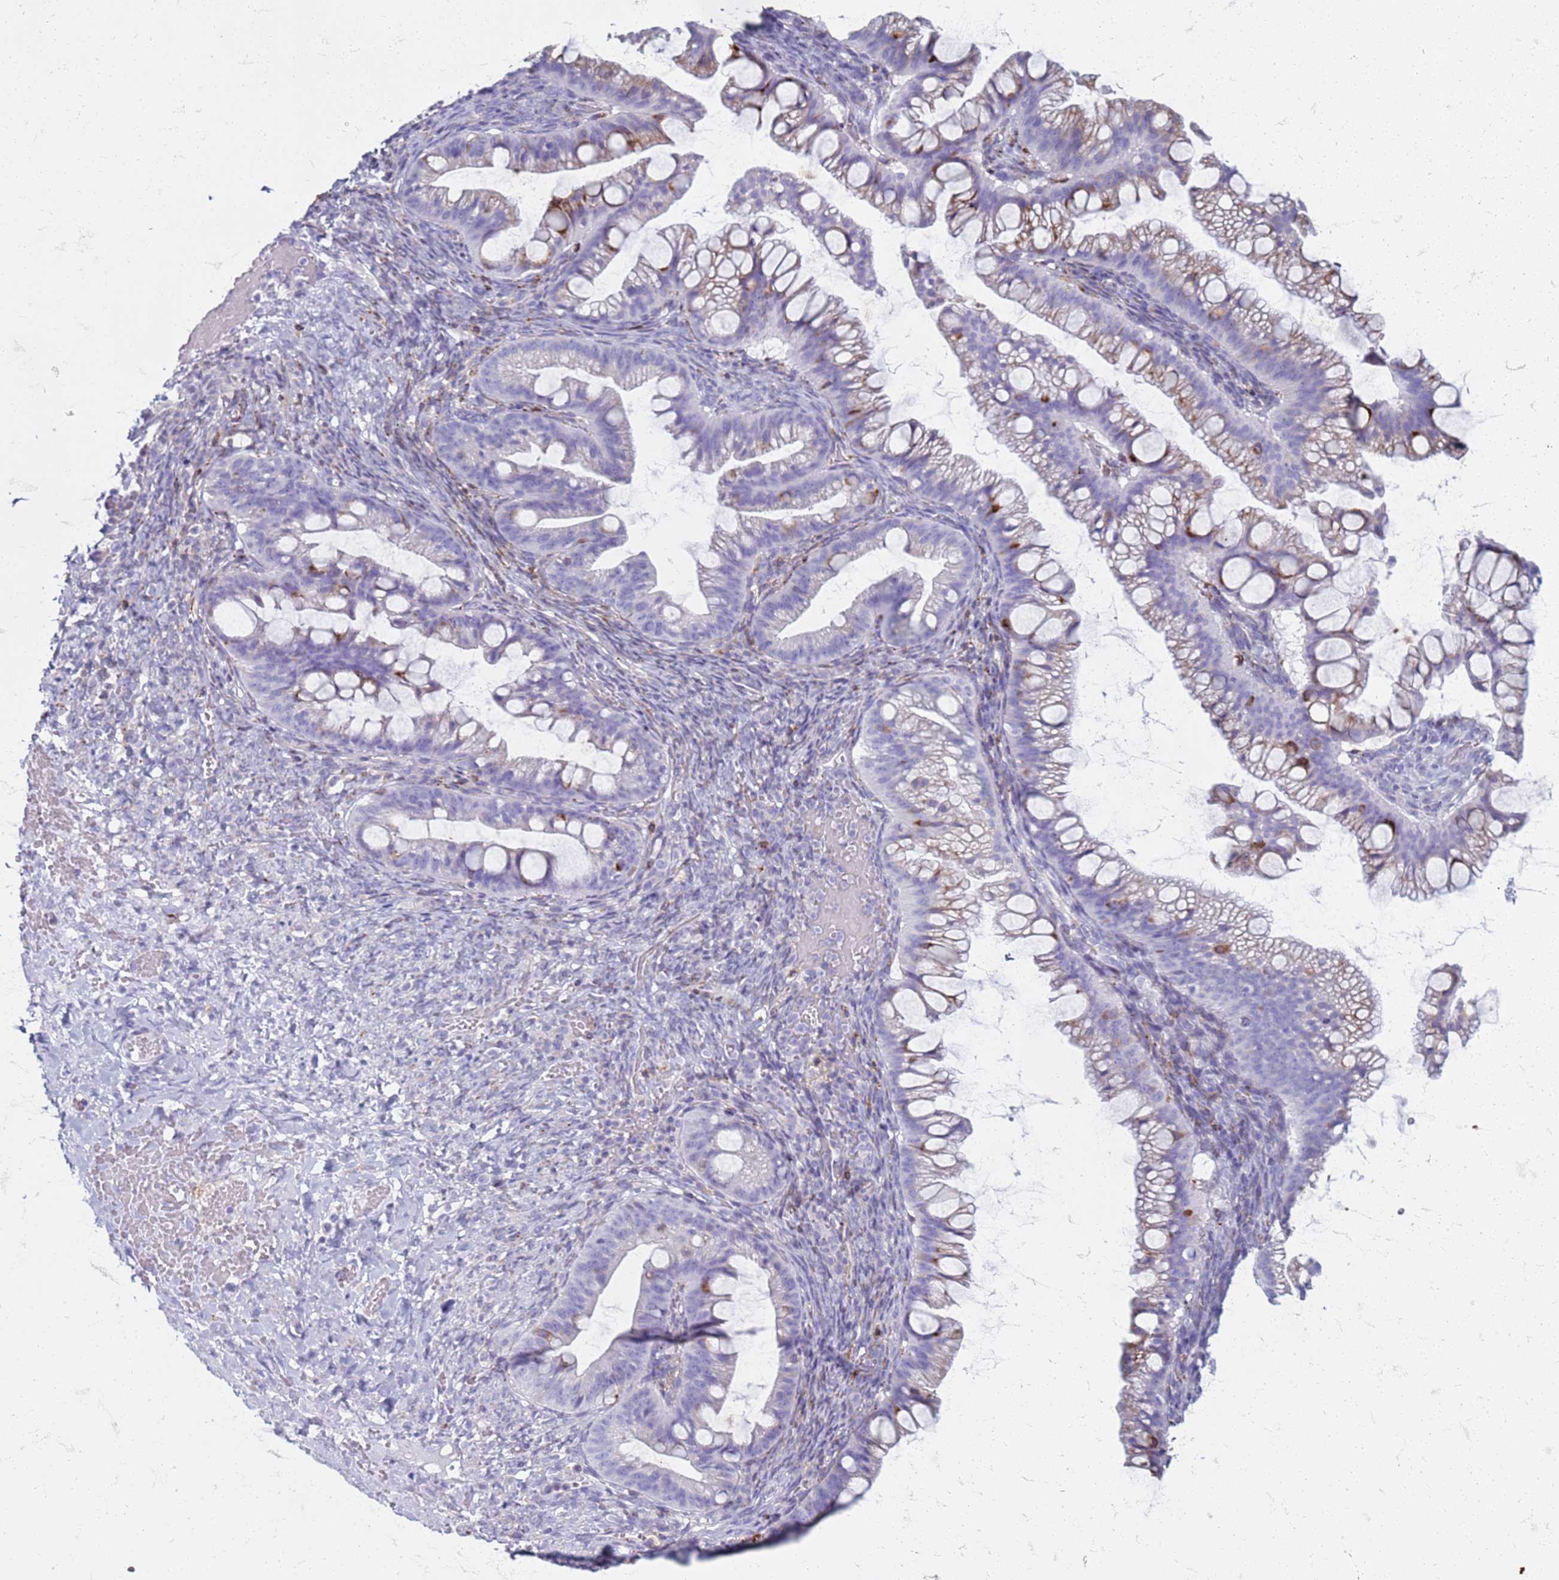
{"staining": {"intensity": "weak", "quantity": "<25%", "location": "cytoplasmic/membranous"}, "tissue": "ovarian cancer", "cell_type": "Tumor cells", "image_type": "cancer", "snomed": [{"axis": "morphology", "description": "Cystadenocarcinoma, mucinous, NOS"}, {"axis": "topography", "description": "Ovary"}], "caption": "Immunohistochemical staining of human ovarian cancer (mucinous cystadenocarcinoma) shows no significant expression in tumor cells.", "gene": "PDK3", "patient": {"sex": "female", "age": 73}}